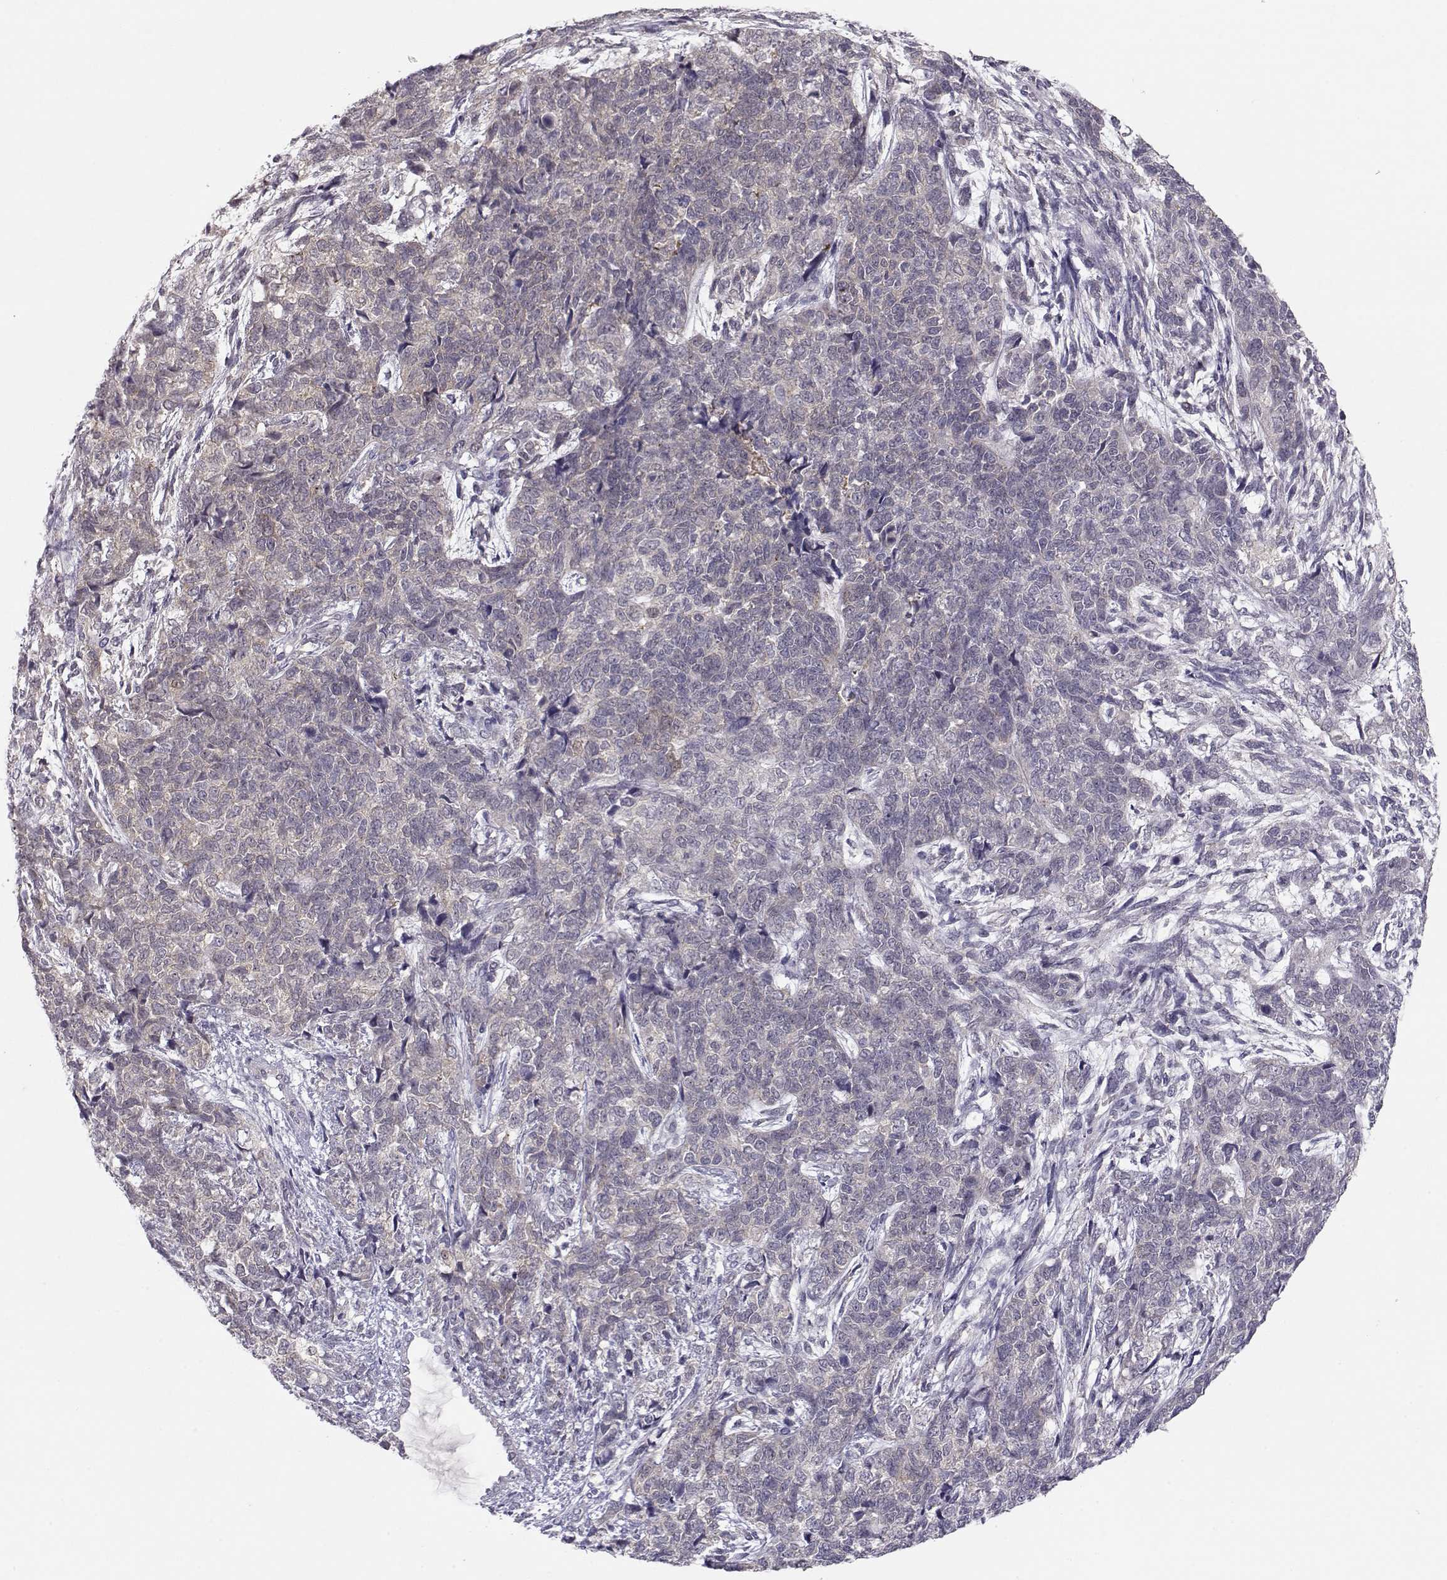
{"staining": {"intensity": "negative", "quantity": "none", "location": "none"}, "tissue": "cervical cancer", "cell_type": "Tumor cells", "image_type": "cancer", "snomed": [{"axis": "morphology", "description": "Squamous cell carcinoma, NOS"}, {"axis": "topography", "description": "Cervix"}], "caption": "Squamous cell carcinoma (cervical) stained for a protein using immunohistochemistry reveals no expression tumor cells.", "gene": "NPVF", "patient": {"sex": "female", "age": 63}}